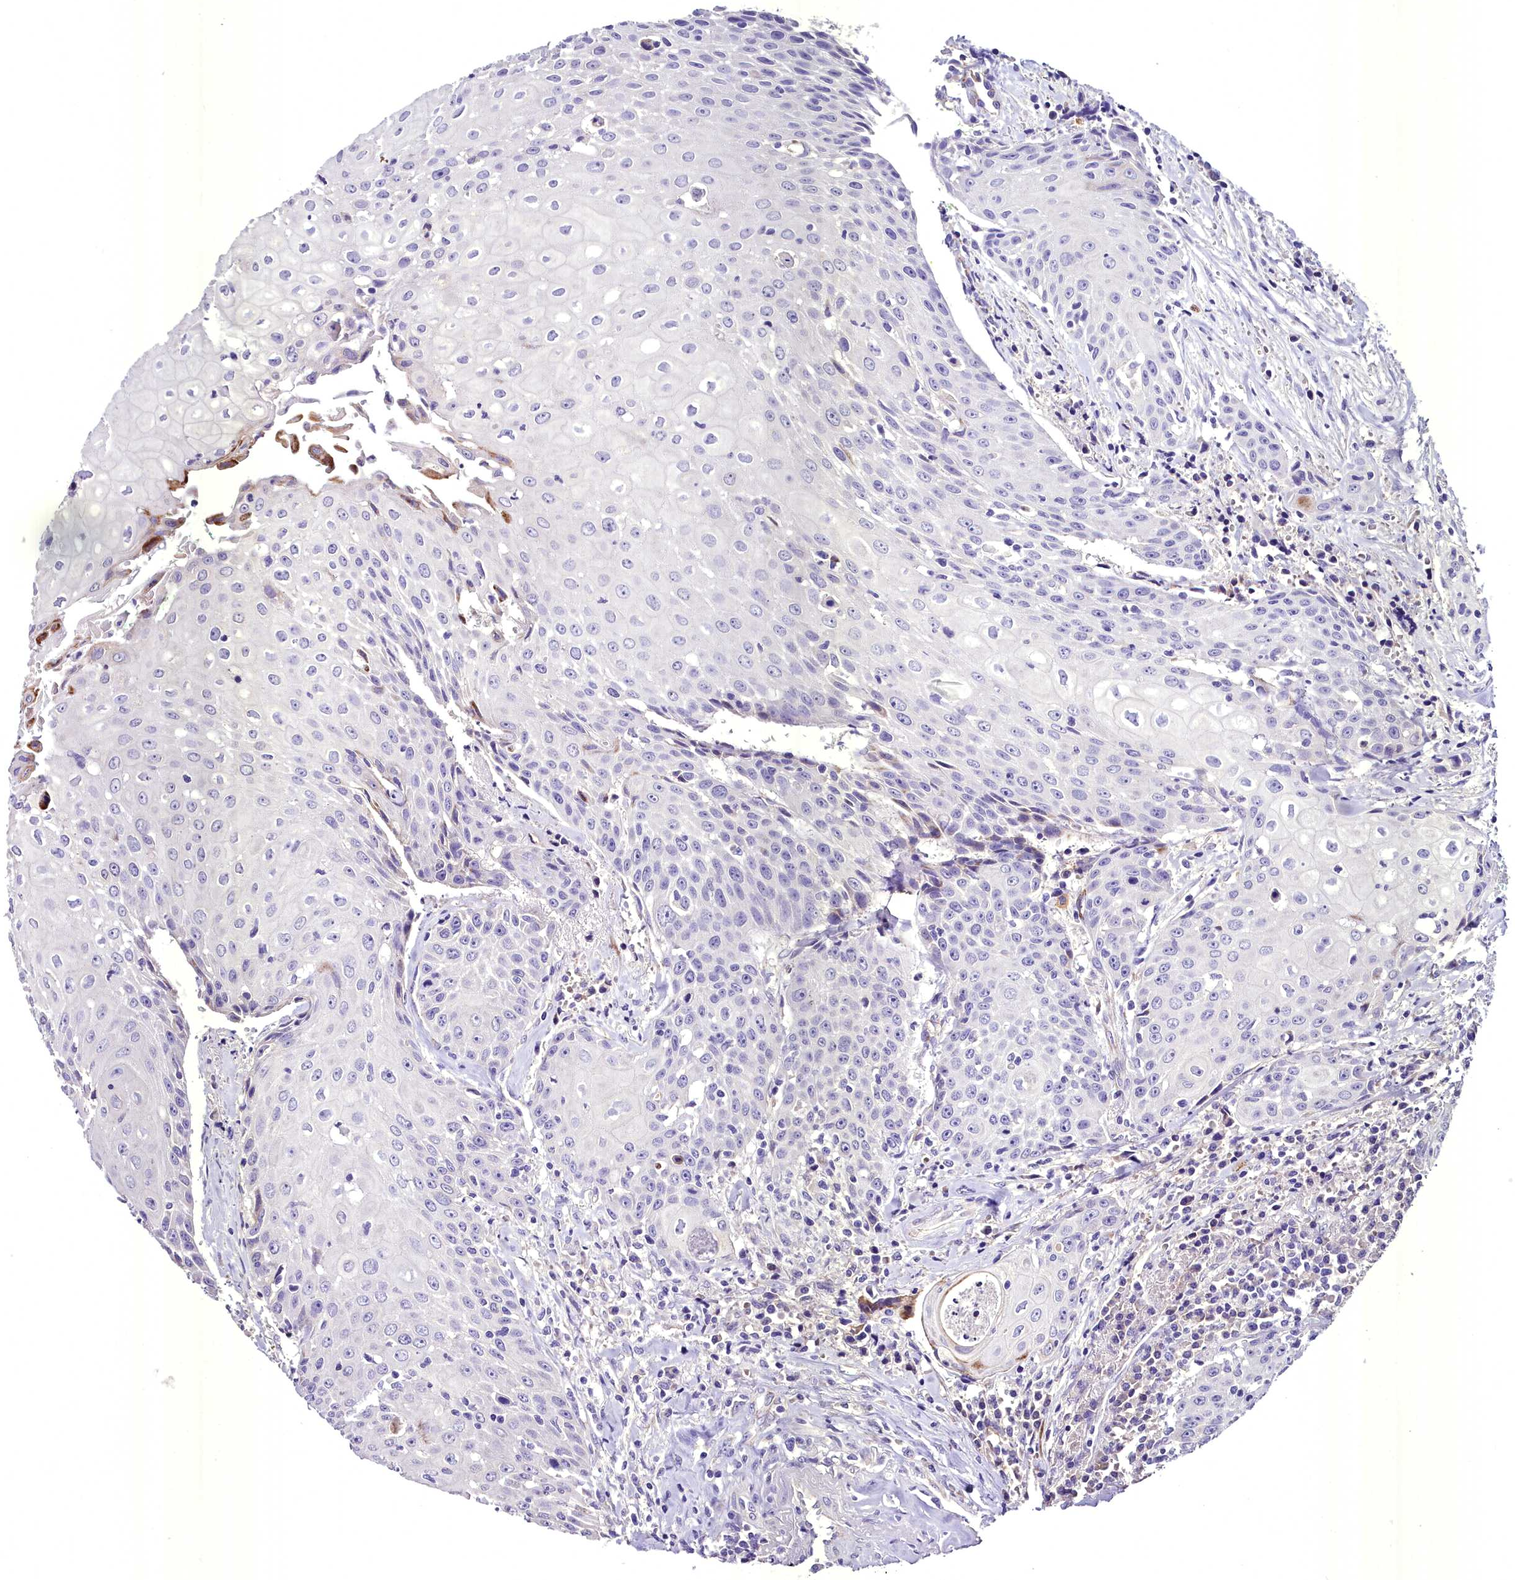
{"staining": {"intensity": "negative", "quantity": "none", "location": "none"}, "tissue": "head and neck cancer", "cell_type": "Tumor cells", "image_type": "cancer", "snomed": [{"axis": "morphology", "description": "Squamous cell carcinoma, NOS"}, {"axis": "topography", "description": "Oral tissue"}, {"axis": "topography", "description": "Head-Neck"}], "caption": "Head and neck squamous cell carcinoma was stained to show a protein in brown. There is no significant positivity in tumor cells.", "gene": "MS4A18", "patient": {"sex": "female", "age": 82}}